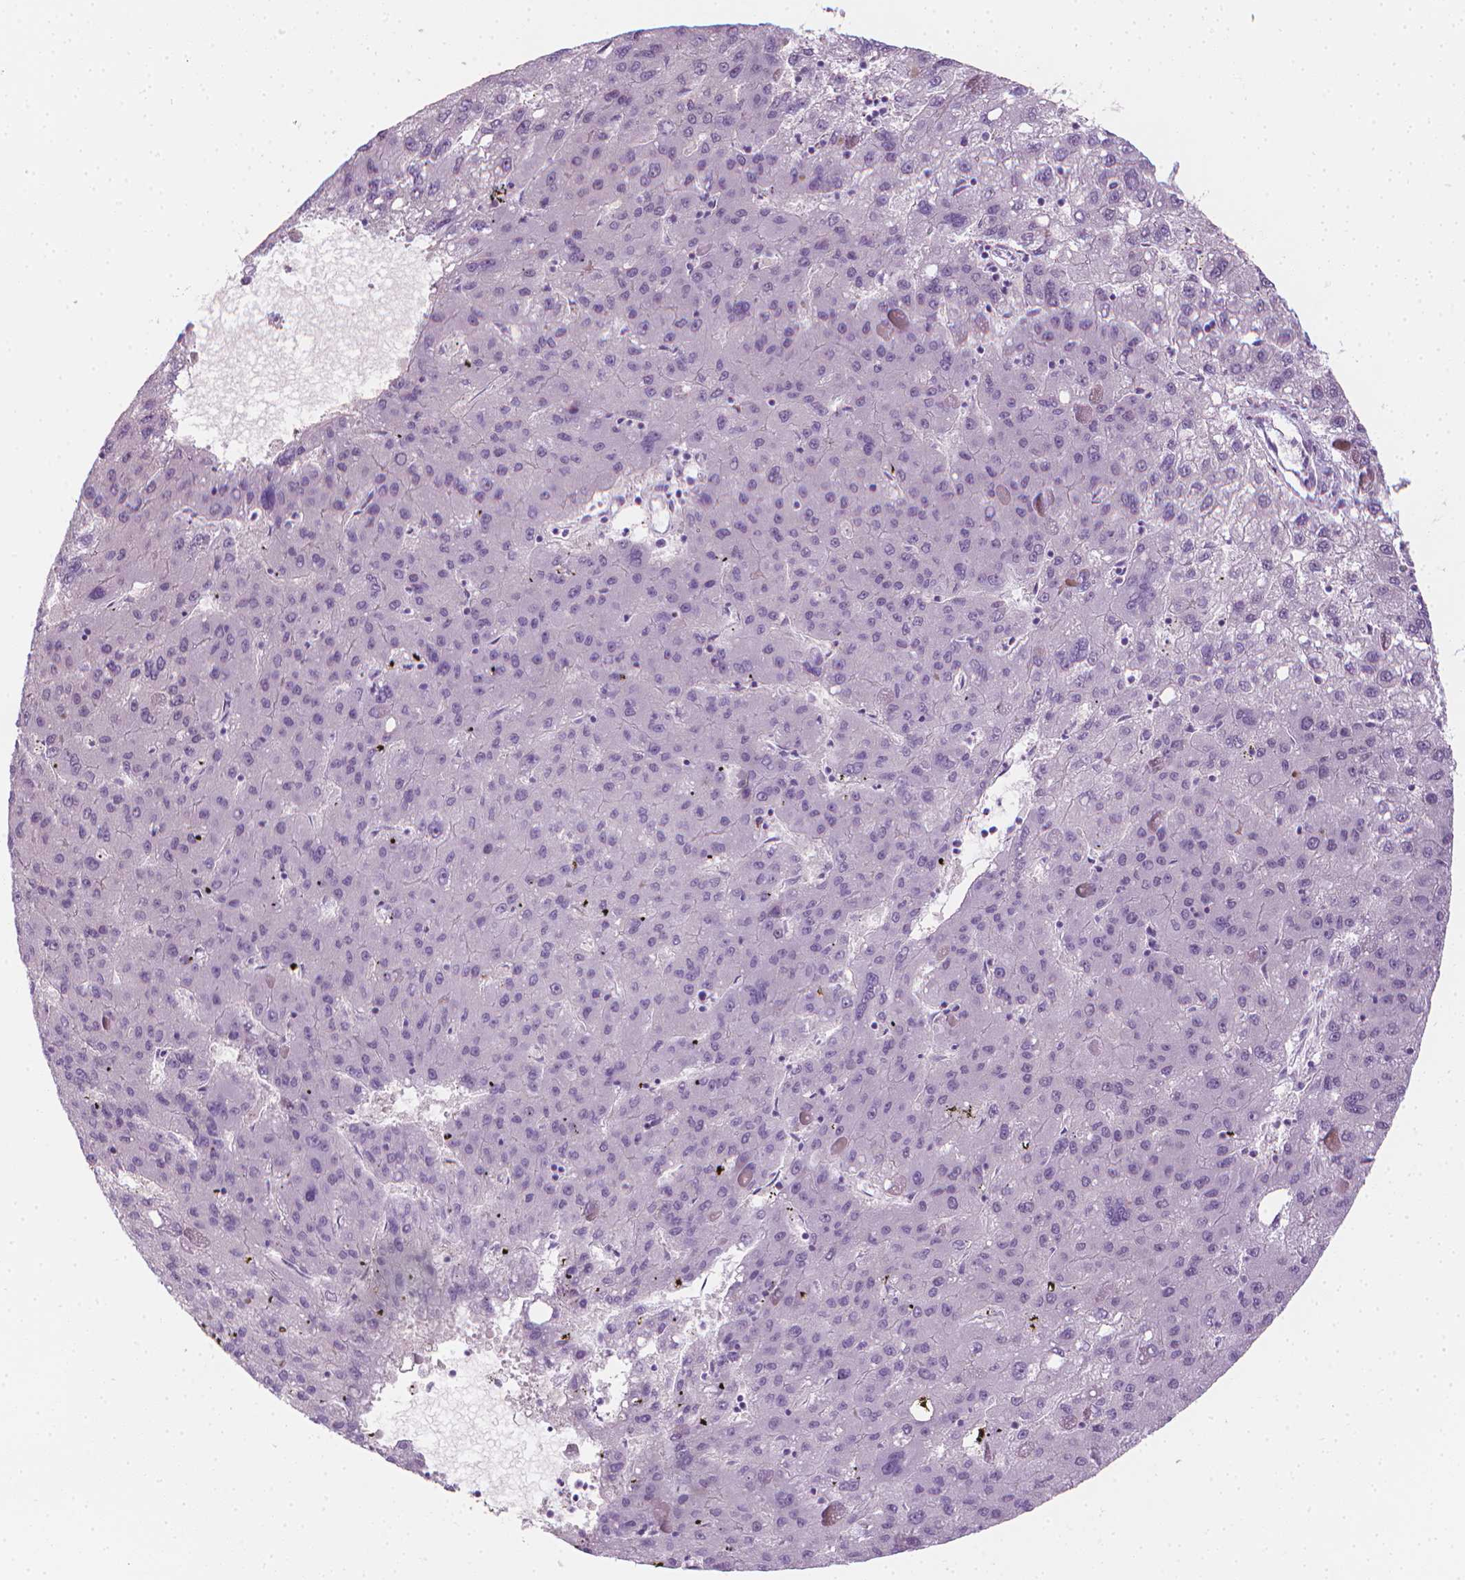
{"staining": {"intensity": "negative", "quantity": "none", "location": "none"}, "tissue": "liver cancer", "cell_type": "Tumor cells", "image_type": "cancer", "snomed": [{"axis": "morphology", "description": "Carcinoma, Hepatocellular, NOS"}, {"axis": "topography", "description": "Liver"}], "caption": "Immunohistochemistry micrograph of neoplastic tissue: liver hepatocellular carcinoma stained with DAB (3,3'-diaminobenzidine) demonstrates no significant protein expression in tumor cells.", "gene": "CDKN1C", "patient": {"sex": "female", "age": 82}}